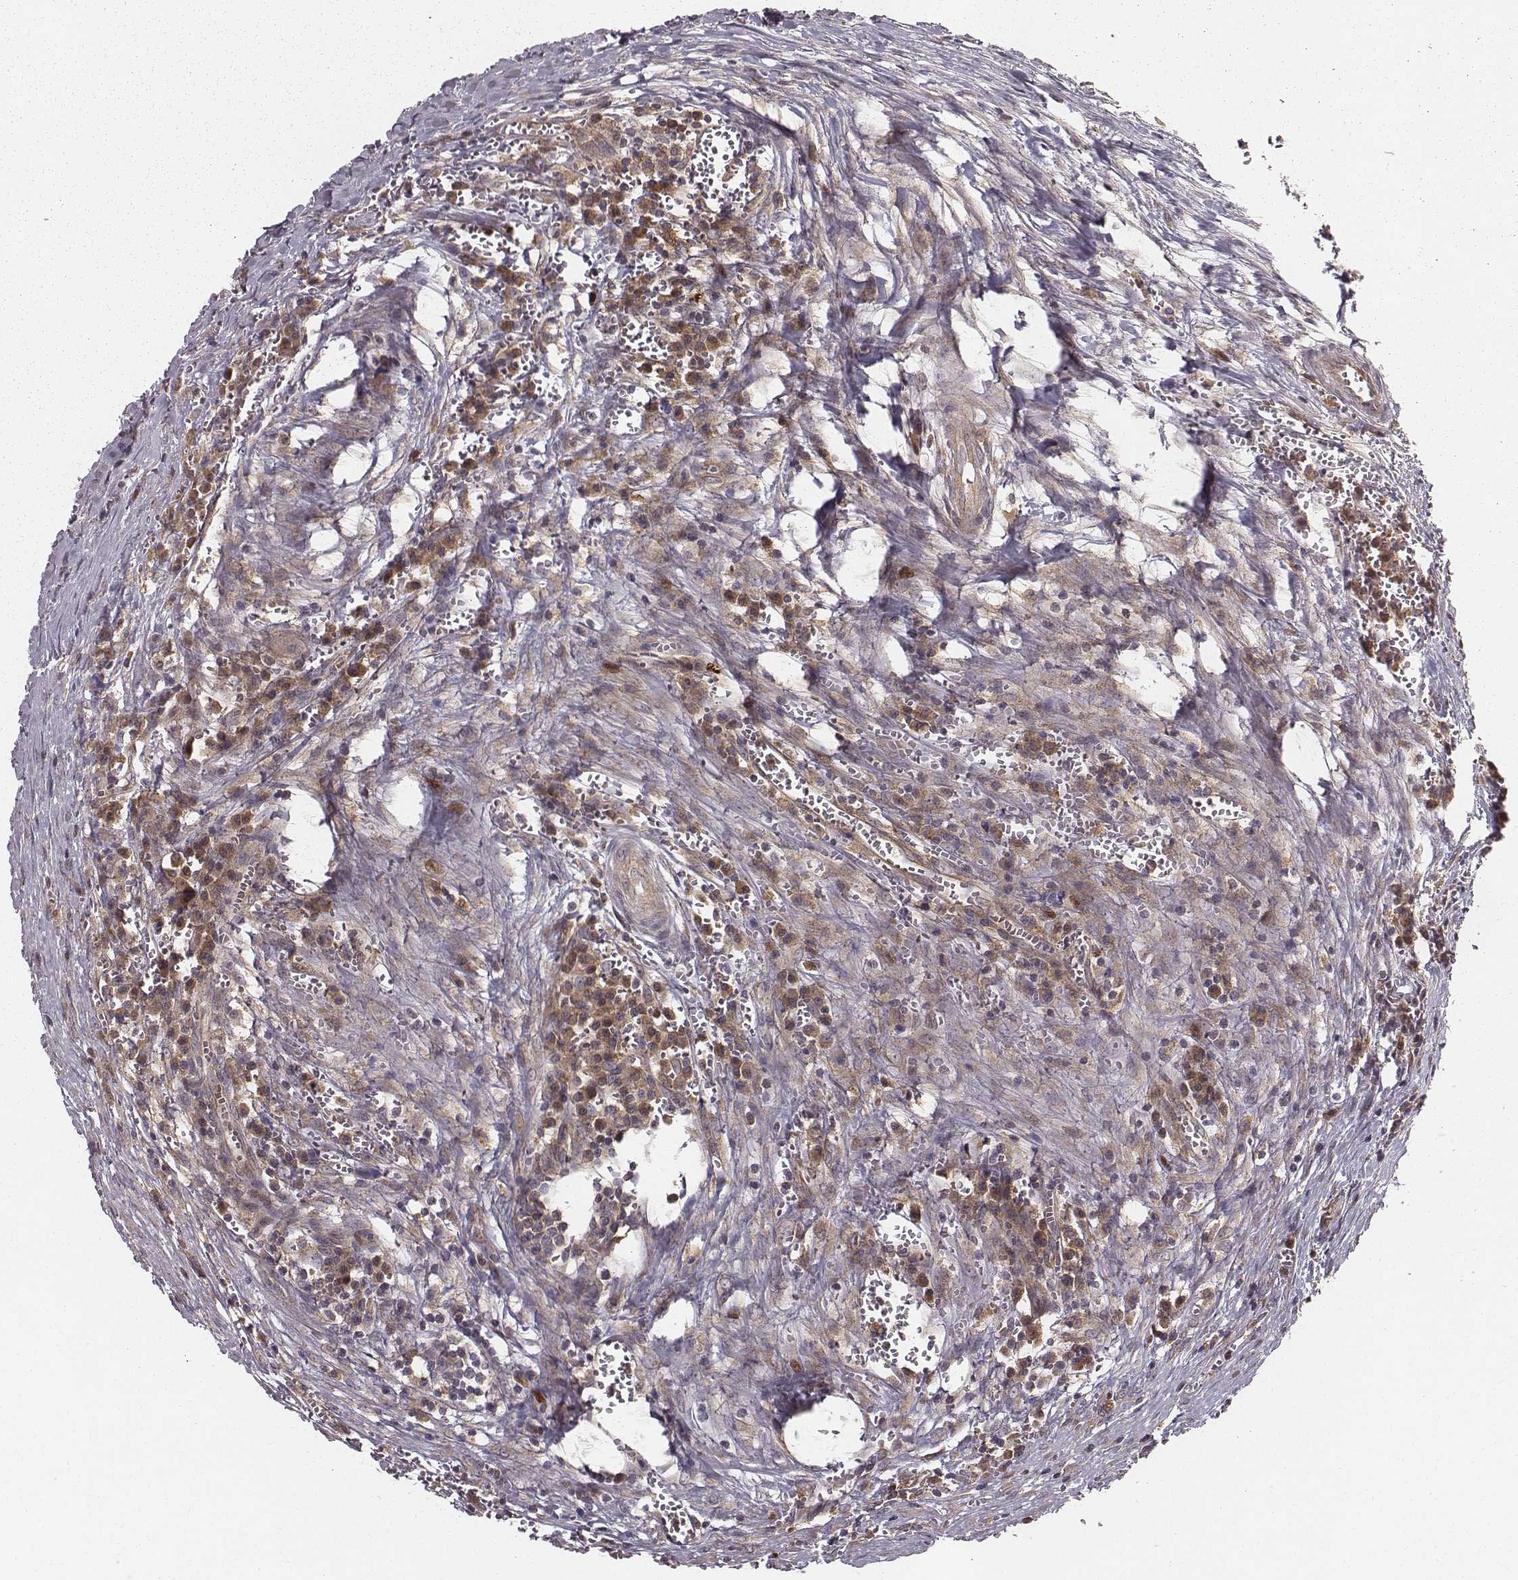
{"staining": {"intensity": "moderate", "quantity": ">75%", "location": "cytoplasmic/membranous"}, "tissue": "colorectal cancer", "cell_type": "Tumor cells", "image_type": "cancer", "snomed": [{"axis": "morphology", "description": "Adenocarcinoma, NOS"}, {"axis": "topography", "description": "Colon"}], "caption": "IHC image of colorectal adenocarcinoma stained for a protein (brown), which exhibits medium levels of moderate cytoplasmic/membranous expression in about >75% of tumor cells.", "gene": "VPS26A", "patient": {"sex": "female", "age": 82}}